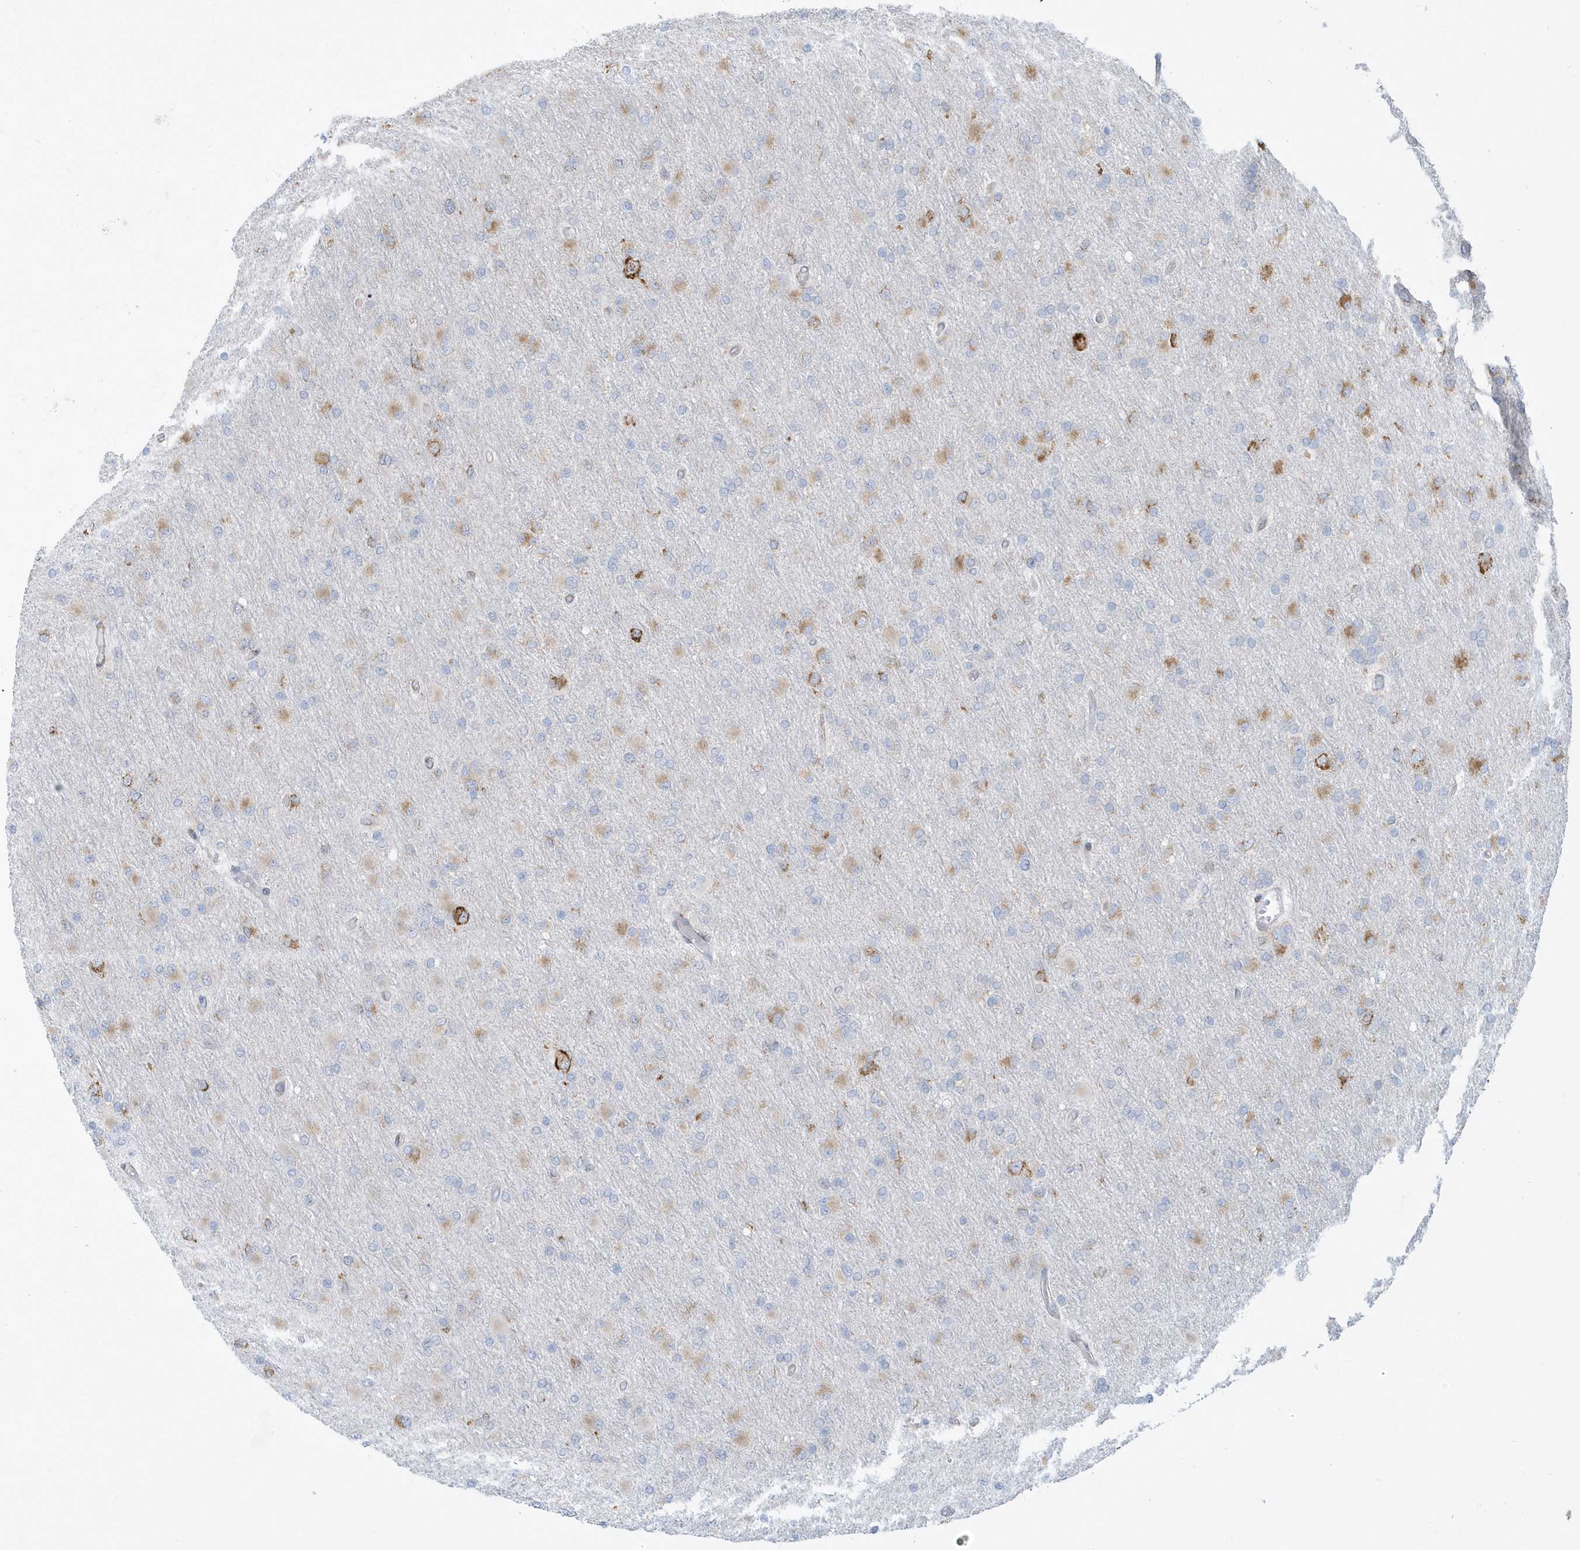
{"staining": {"intensity": "weak", "quantity": "<25%", "location": "cytoplasmic/membranous"}, "tissue": "glioma", "cell_type": "Tumor cells", "image_type": "cancer", "snomed": [{"axis": "morphology", "description": "Glioma, malignant, High grade"}, {"axis": "topography", "description": "Cerebral cortex"}], "caption": "Immunohistochemistry histopathology image of human glioma stained for a protein (brown), which demonstrates no positivity in tumor cells. (DAB IHC visualized using brightfield microscopy, high magnification).", "gene": "DCAF1", "patient": {"sex": "female", "age": 36}}